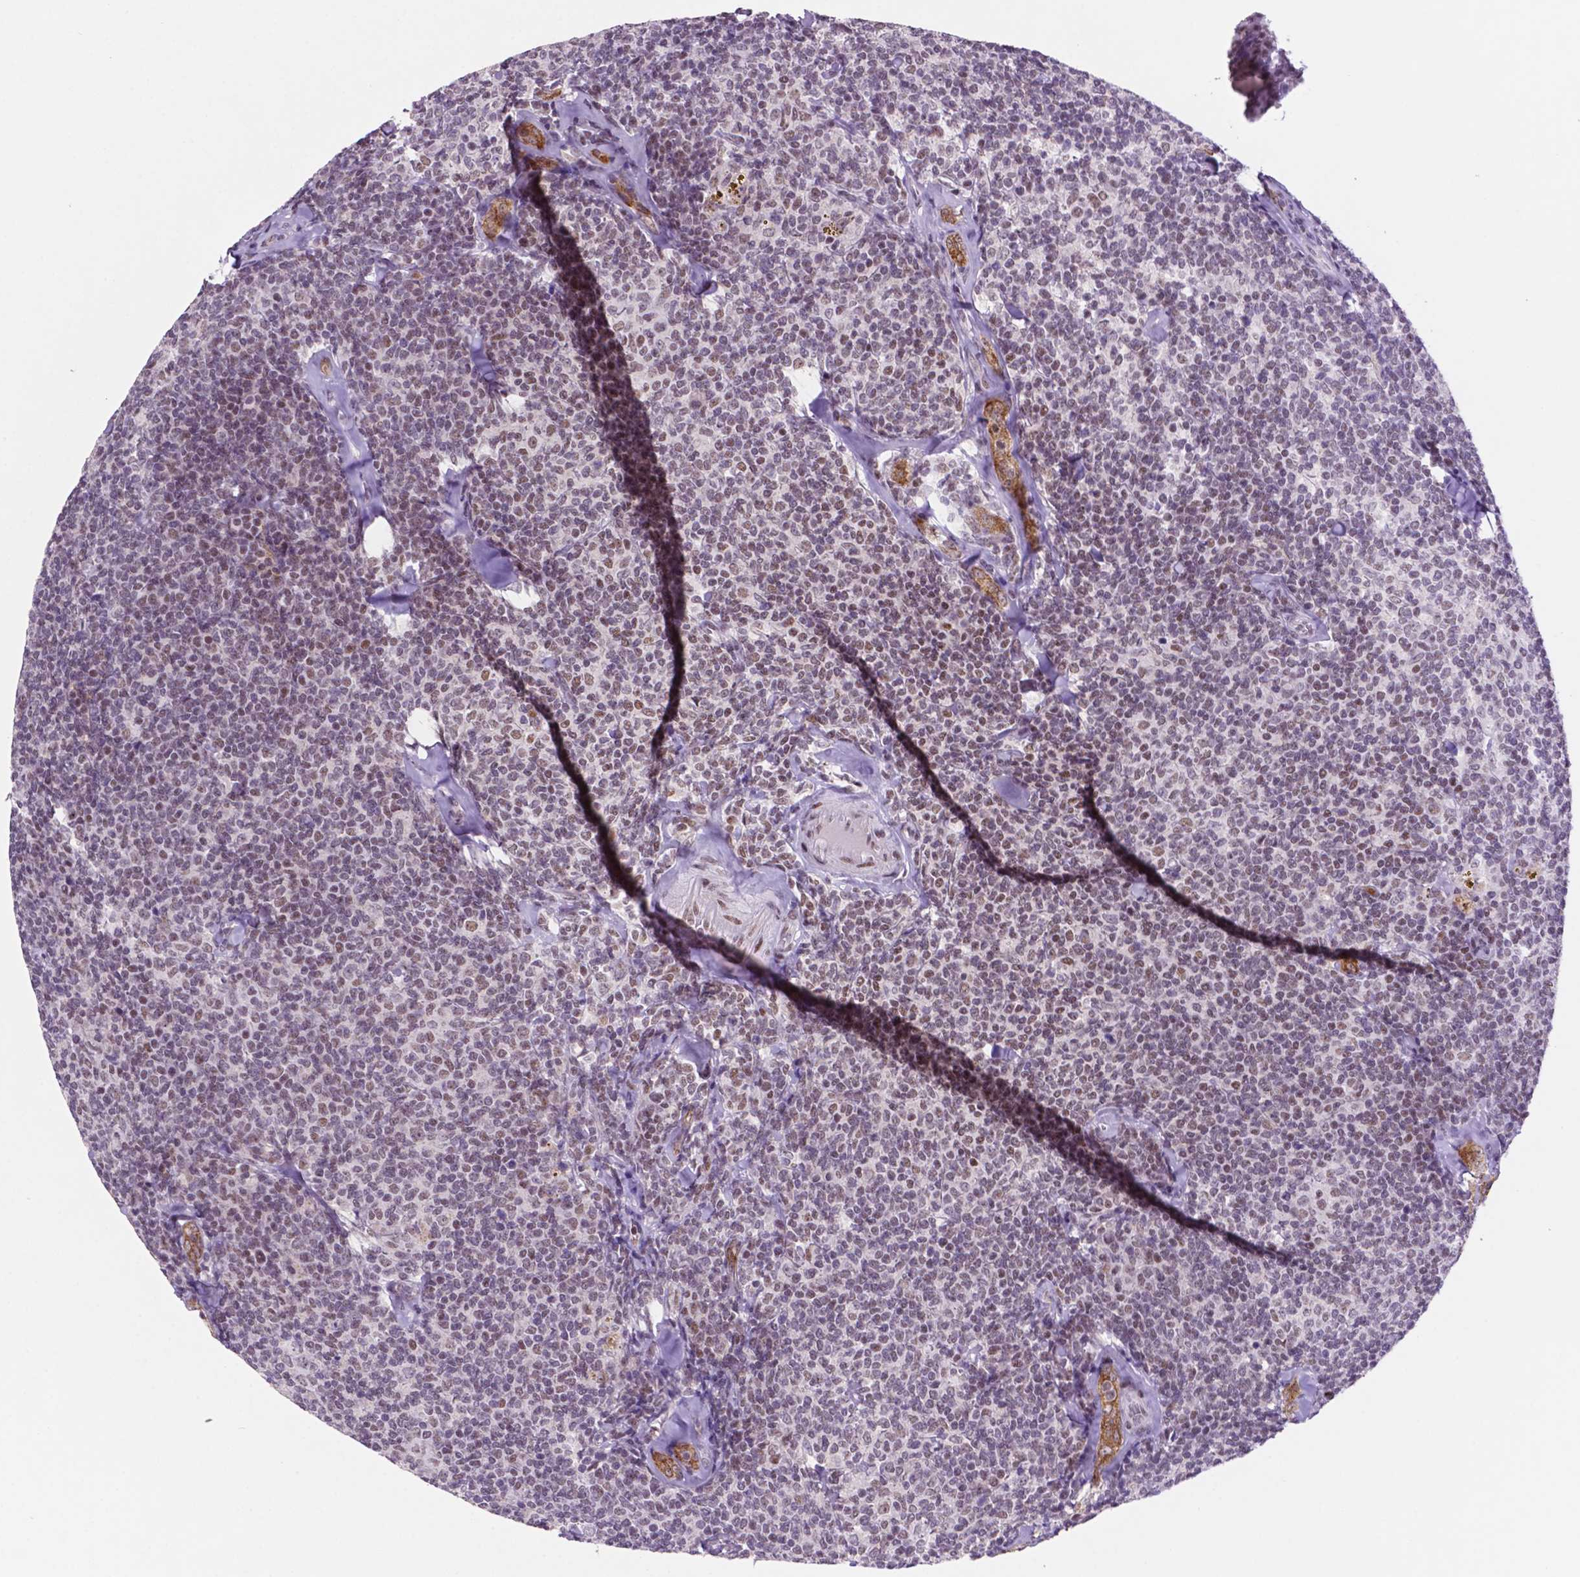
{"staining": {"intensity": "weak", "quantity": "<25%", "location": "nuclear"}, "tissue": "lymphoma", "cell_type": "Tumor cells", "image_type": "cancer", "snomed": [{"axis": "morphology", "description": "Malignant lymphoma, non-Hodgkin's type, Low grade"}, {"axis": "topography", "description": "Lymph node"}], "caption": "An immunohistochemistry (IHC) image of malignant lymphoma, non-Hodgkin's type (low-grade) is shown. There is no staining in tumor cells of malignant lymphoma, non-Hodgkin's type (low-grade). (Brightfield microscopy of DAB (3,3'-diaminobenzidine) immunohistochemistry at high magnification).", "gene": "NCOR1", "patient": {"sex": "female", "age": 56}}